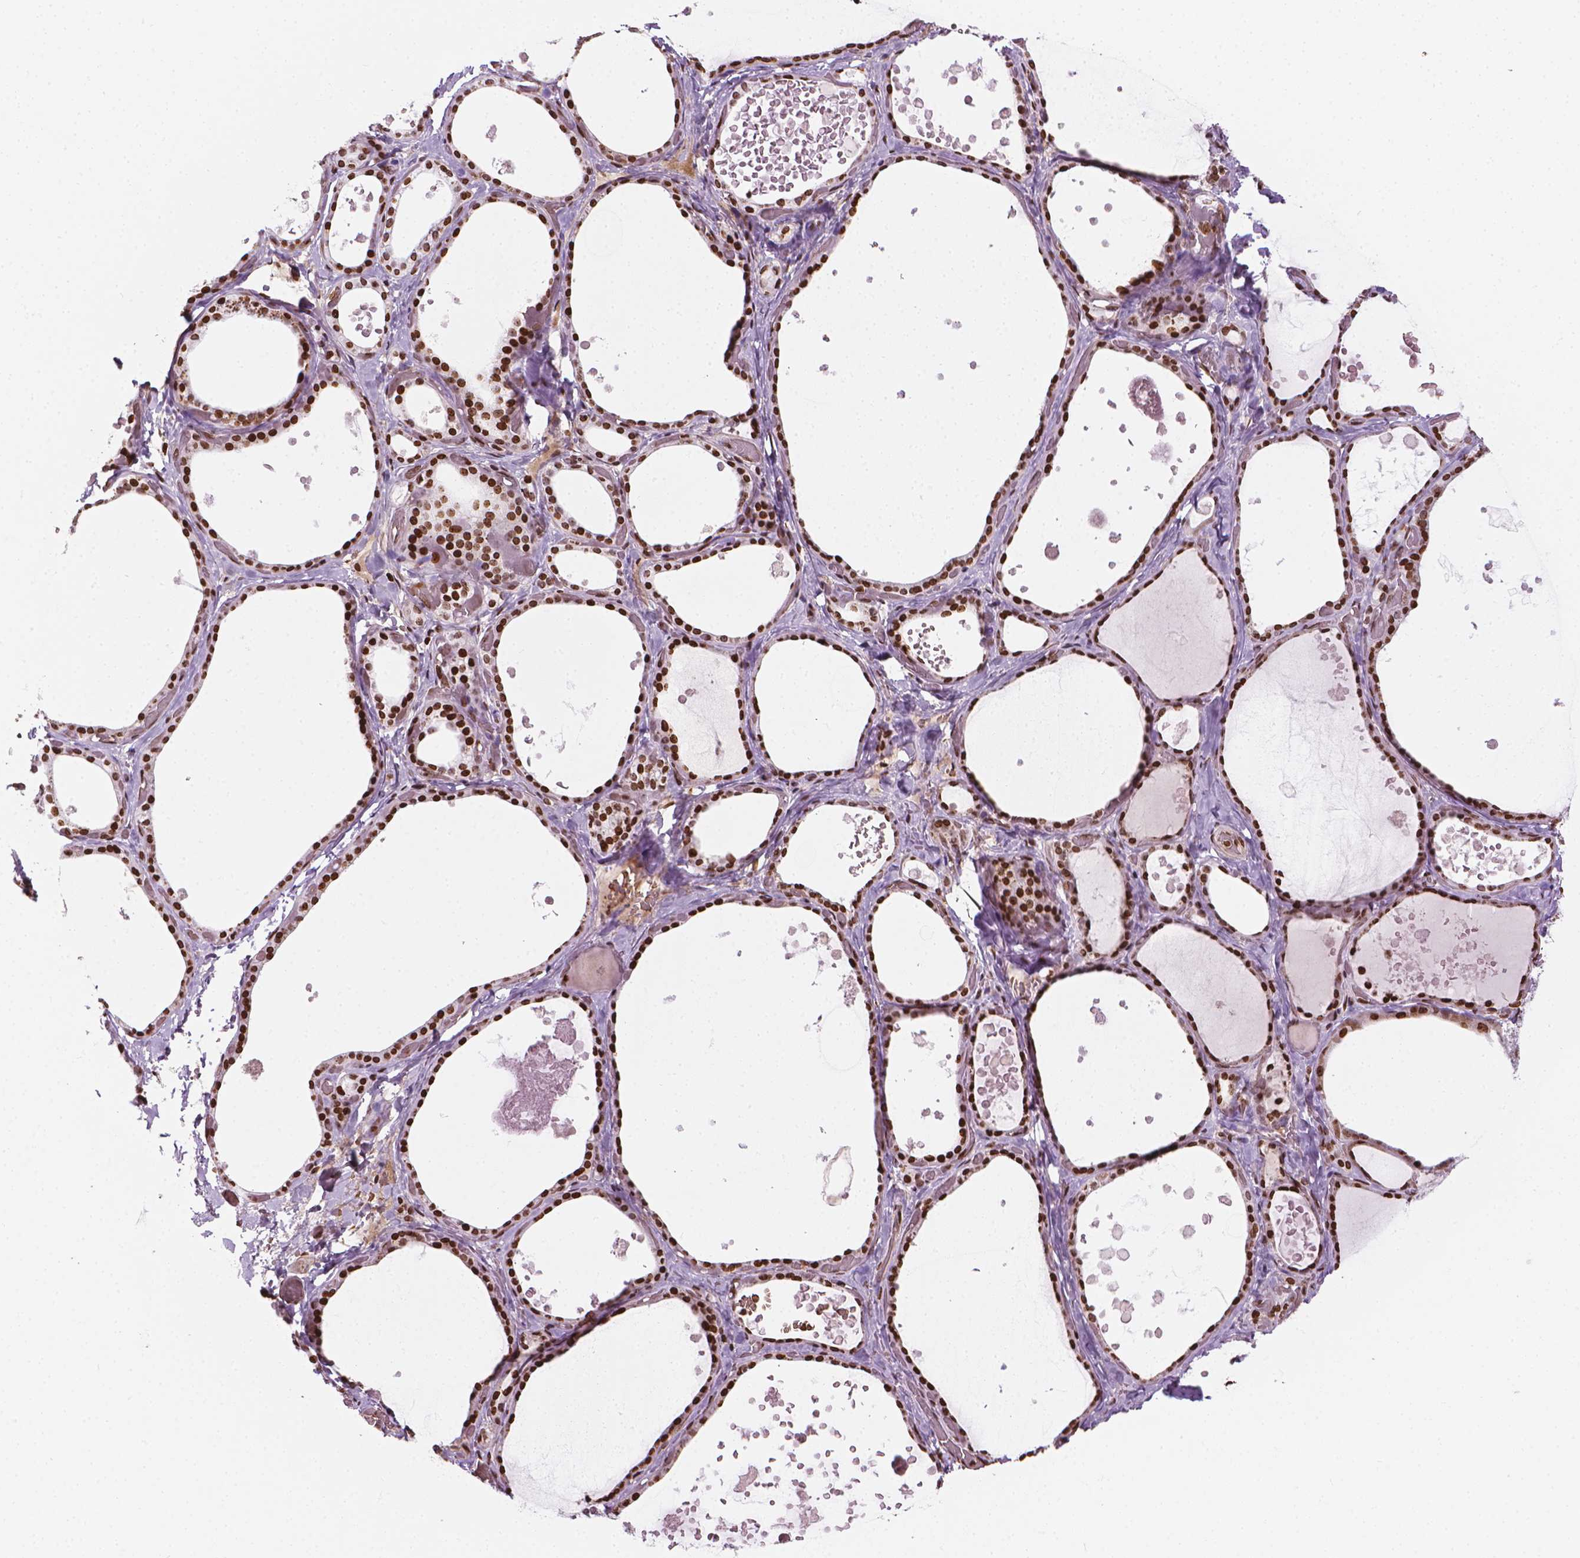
{"staining": {"intensity": "strong", "quantity": ">75%", "location": "nuclear"}, "tissue": "thyroid gland", "cell_type": "Glandular cells", "image_type": "normal", "snomed": [{"axis": "morphology", "description": "Normal tissue, NOS"}, {"axis": "topography", "description": "Thyroid gland"}], "caption": "Immunohistochemistry staining of unremarkable thyroid gland, which displays high levels of strong nuclear staining in about >75% of glandular cells indicating strong nuclear protein staining. The staining was performed using DAB (brown) for protein detection and nuclei were counterstained in hematoxylin (blue).", "gene": "PIP4K2A", "patient": {"sex": "female", "age": 56}}